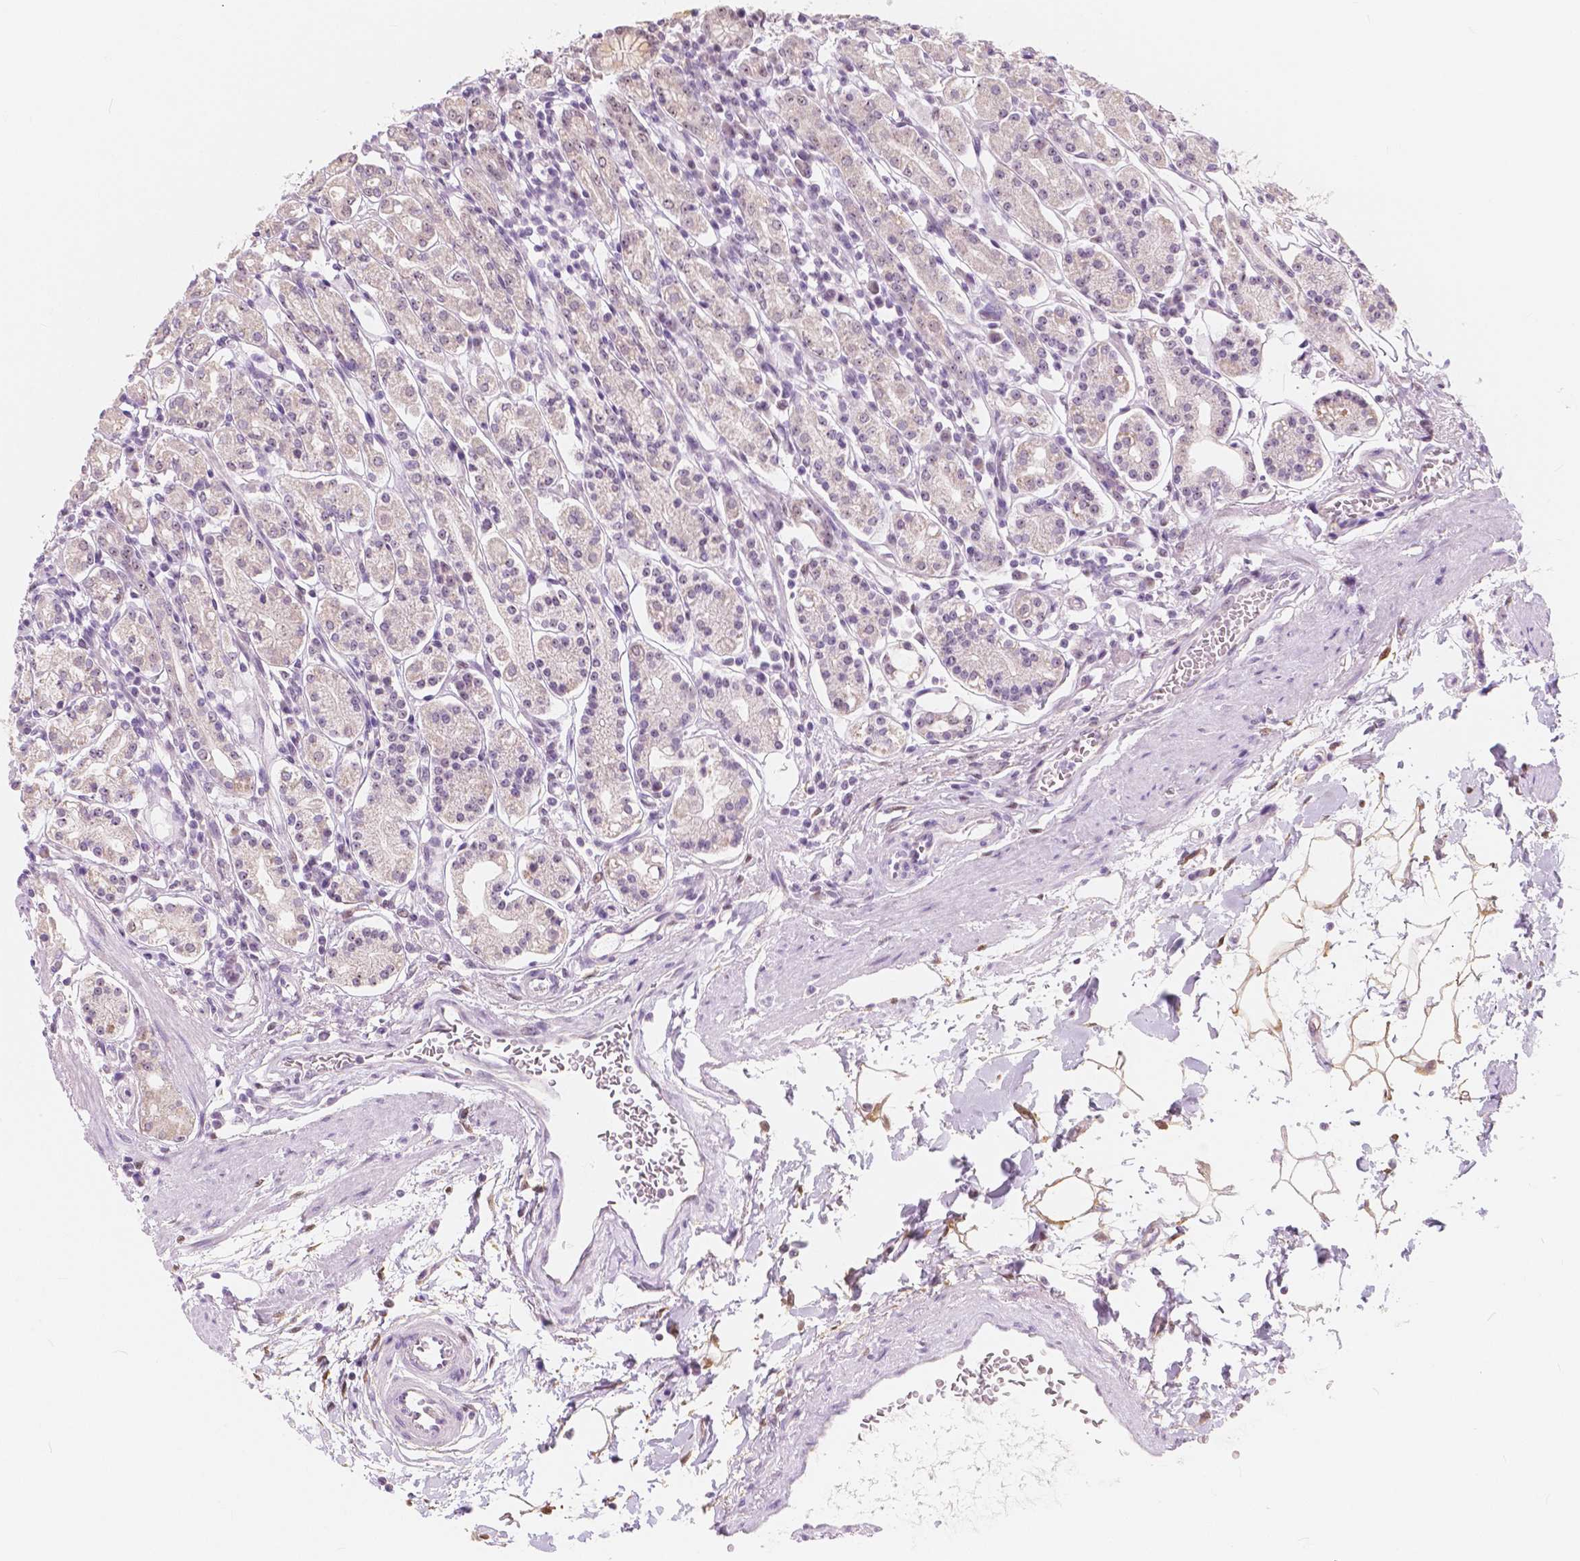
{"staining": {"intensity": "weak", "quantity": "<25%", "location": "nuclear"}, "tissue": "stomach", "cell_type": "Glandular cells", "image_type": "normal", "snomed": [{"axis": "morphology", "description": "Normal tissue, NOS"}, {"axis": "topography", "description": "Stomach, upper"}, {"axis": "topography", "description": "Stomach"}], "caption": "Stomach was stained to show a protein in brown. There is no significant staining in glandular cells. Nuclei are stained in blue.", "gene": "NOLC1", "patient": {"sex": "male", "age": 62}}